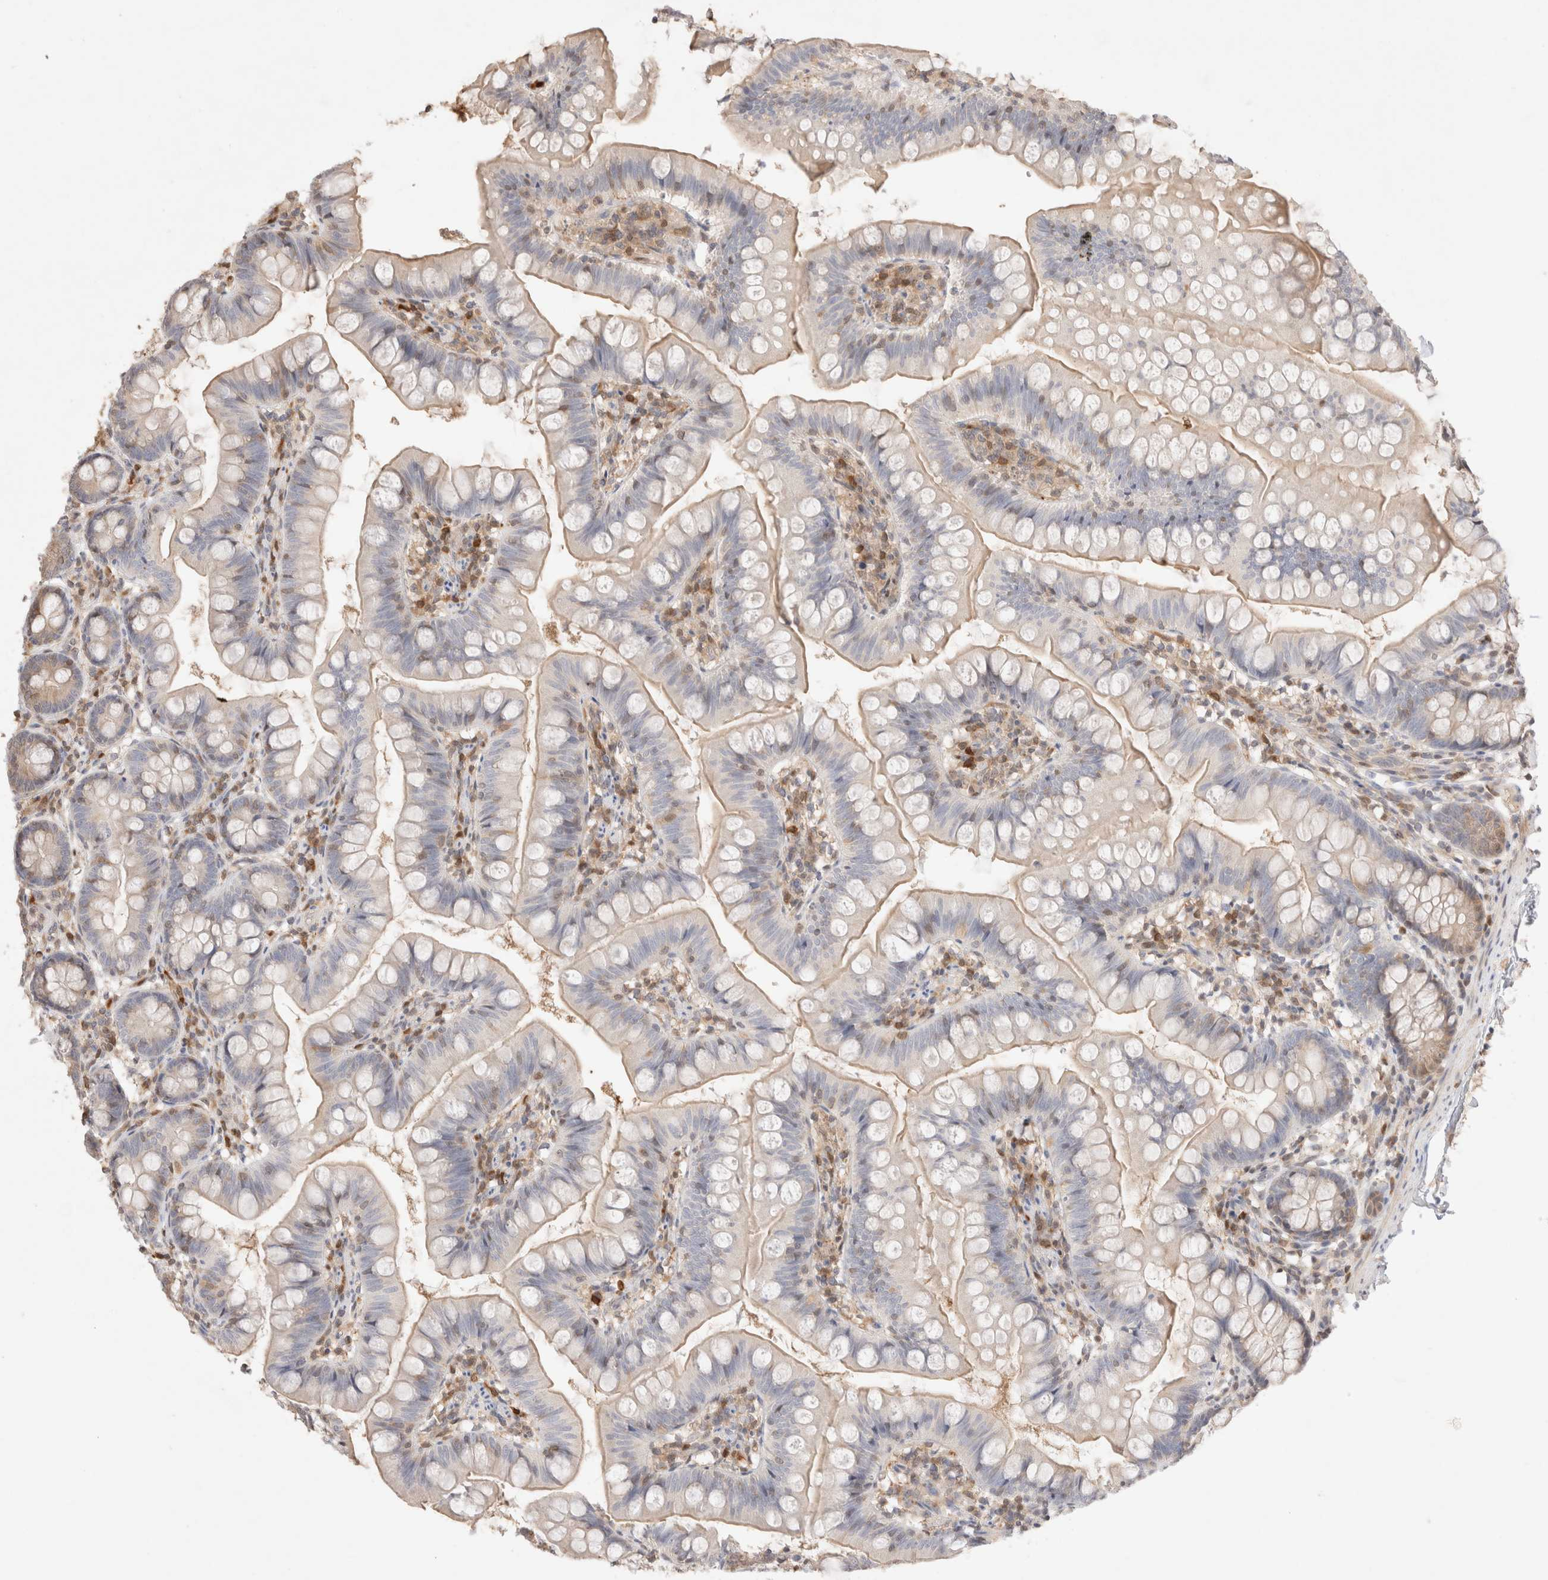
{"staining": {"intensity": "weak", "quantity": "<25%", "location": "cytoplasmic/membranous"}, "tissue": "small intestine", "cell_type": "Glandular cells", "image_type": "normal", "snomed": [{"axis": "morphology", "description": "Normal tissue, NOS"}, {"axis": "topography", "description": "Small intestine"}], "caption": "Immunohistochemical staining of unremarkable human small intestine reveals no significant positivity in glandular cells. (DAB IHC with hematoxylin counter stain).", "gene": "STARD10", "patient": {"sex": "male", "age": 7}}